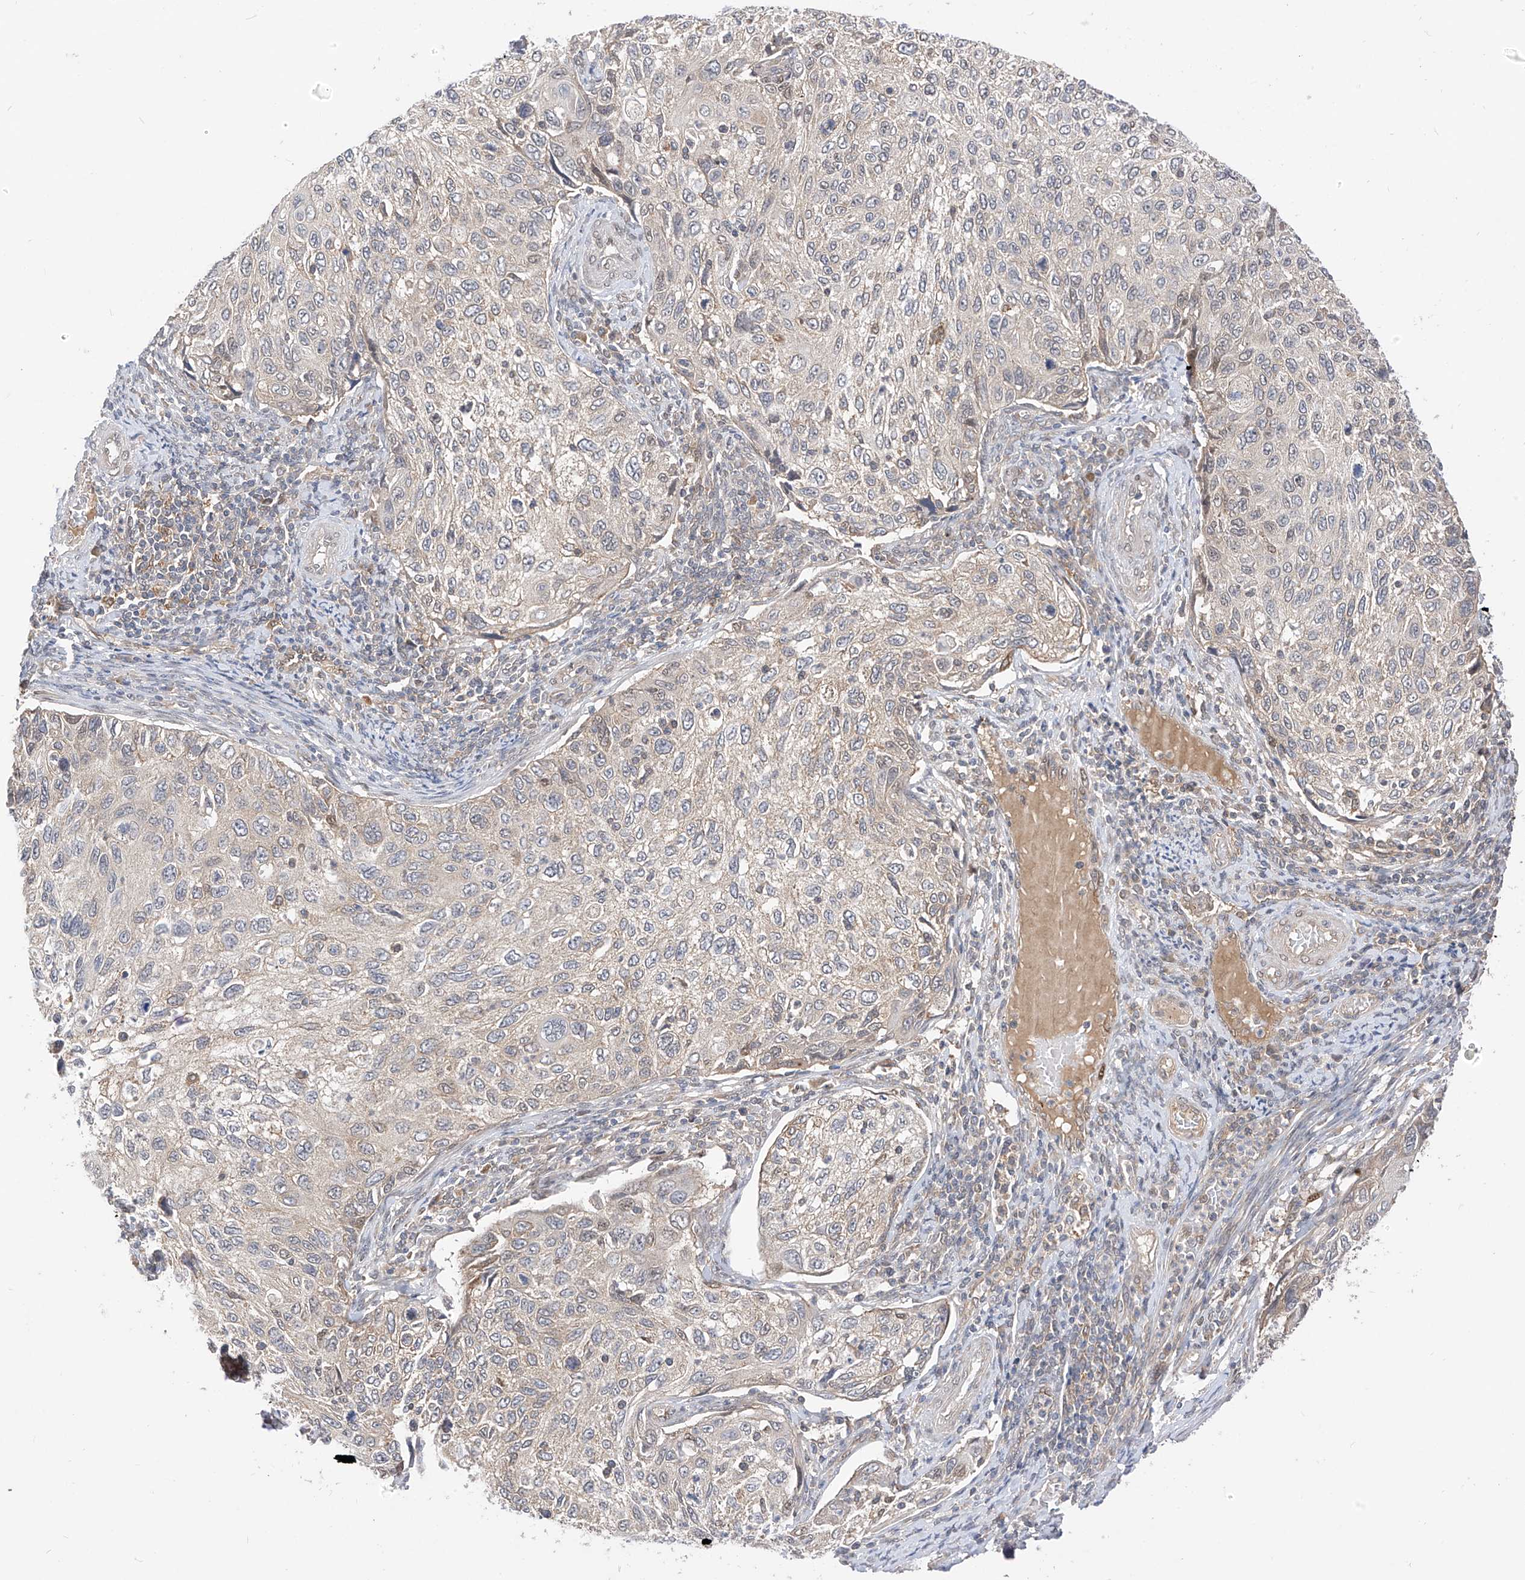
{"staining": {"intensity": "negative", "quantity": "none", "location": "none"}, "tissue": "cervical cancer", "cell_type": "Tumor cells", "image_type": "cancer", "snomed": [{"axis": "morphology", "description": "Squamous cell carcinoma, NOS"}, {"axis": "topography", "description": "Cervix"}], "caption": "High power microscopy micrograph of an immunohistochemistry (IHC) photomicrograph of cervical cancer, revealing no significant positivity in tumor cells.", "gene": "MRTFA", "patient": {"sex": "female", "age": 70}}